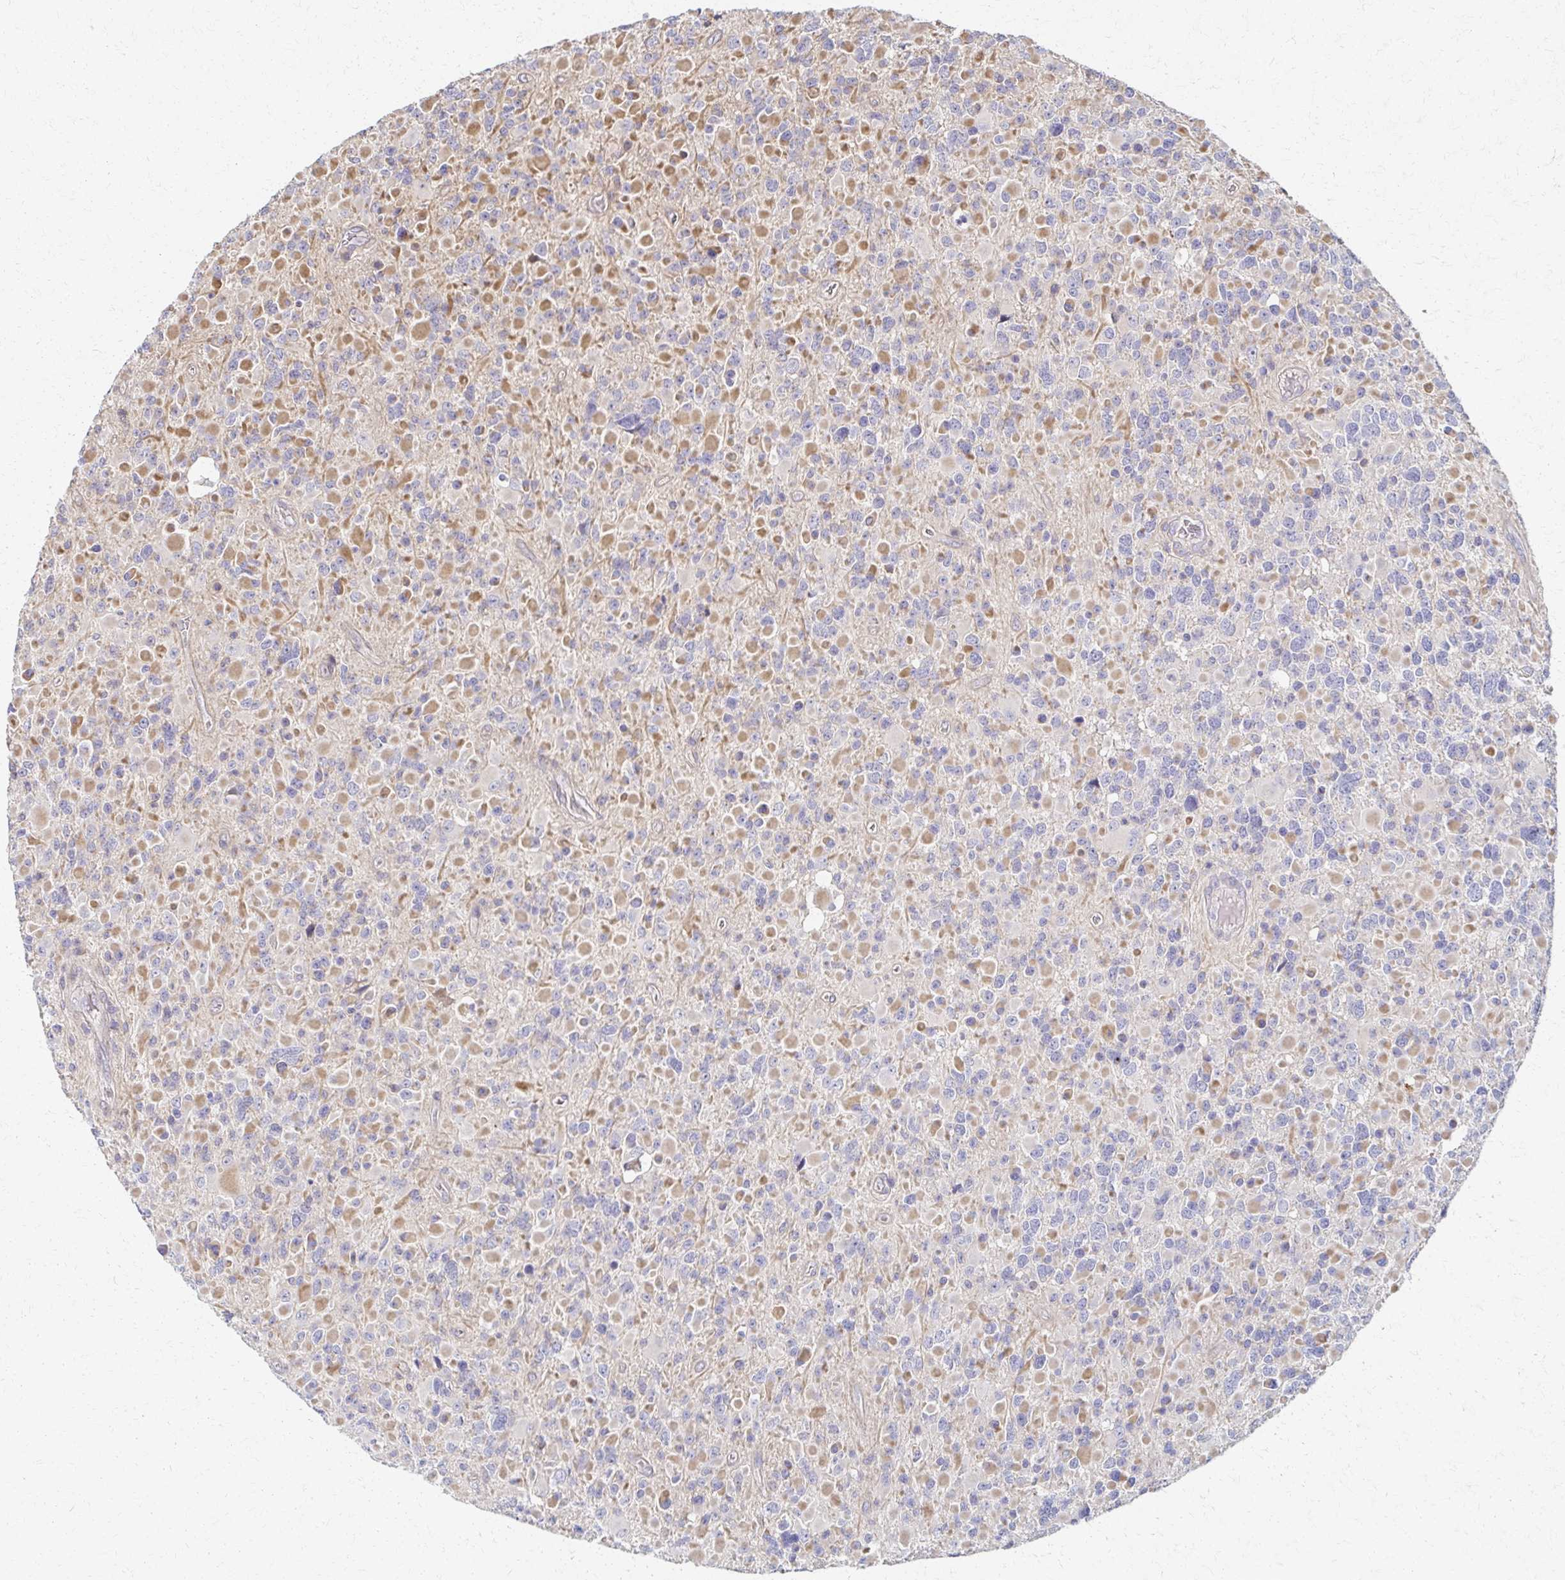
{"staining": {"intensity": "negative", "quantity": "none", "location": "none"}, "tissue": "glioma", "cell_type": "Tumor cells", "image_type": "cancer", "snomed": [{"axis": "morphology", "description": "Glioma, malignant, High grade"}, {"axis": "topography", "description": "Brain"}], "caption": "Tumor cells are negative for brown protein staining in high-grade glioma (malignant).", "gene": "EOLA2", "patient": {"sex": "female", "age": 40}}